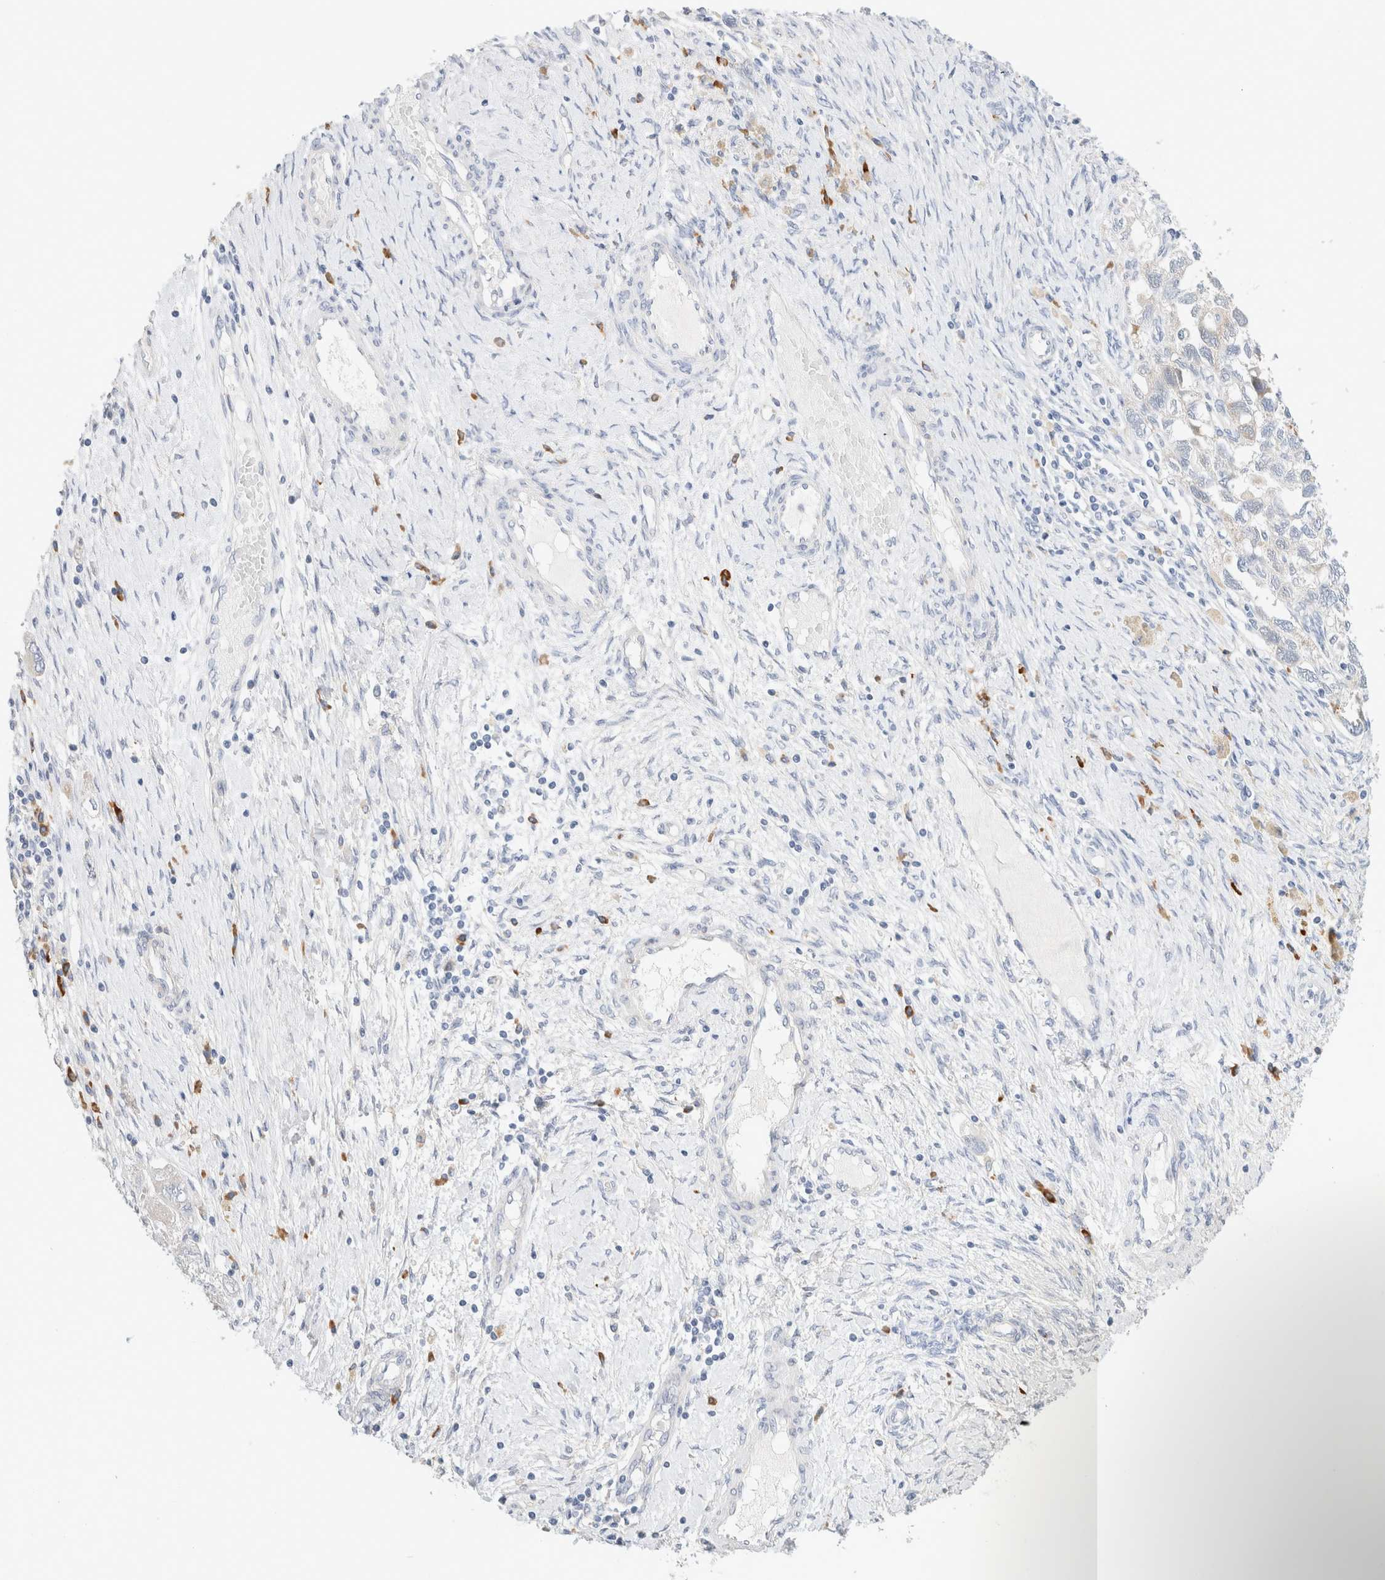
{"staining": {"intensity": "negative", "quantity": "none", "location": "none"}, "tissue": "ovarian cancer", "cell_type": "Tumor cells", "image_type": "cancer", "snomed": [{"axis": "morphology", "description": "Carcinoma, NOS"}, {"axis": "morphology", "description": "Cystadenocarcinoma, serous, NOS"}, {"axis": "topography", "description": "Ovary"}], "caption": "The histopathology image shows no significant expression in tumor cells of ovarian cancer.", "gene": "GADD45G", "patient": {"sex": "female", "age": 69}}